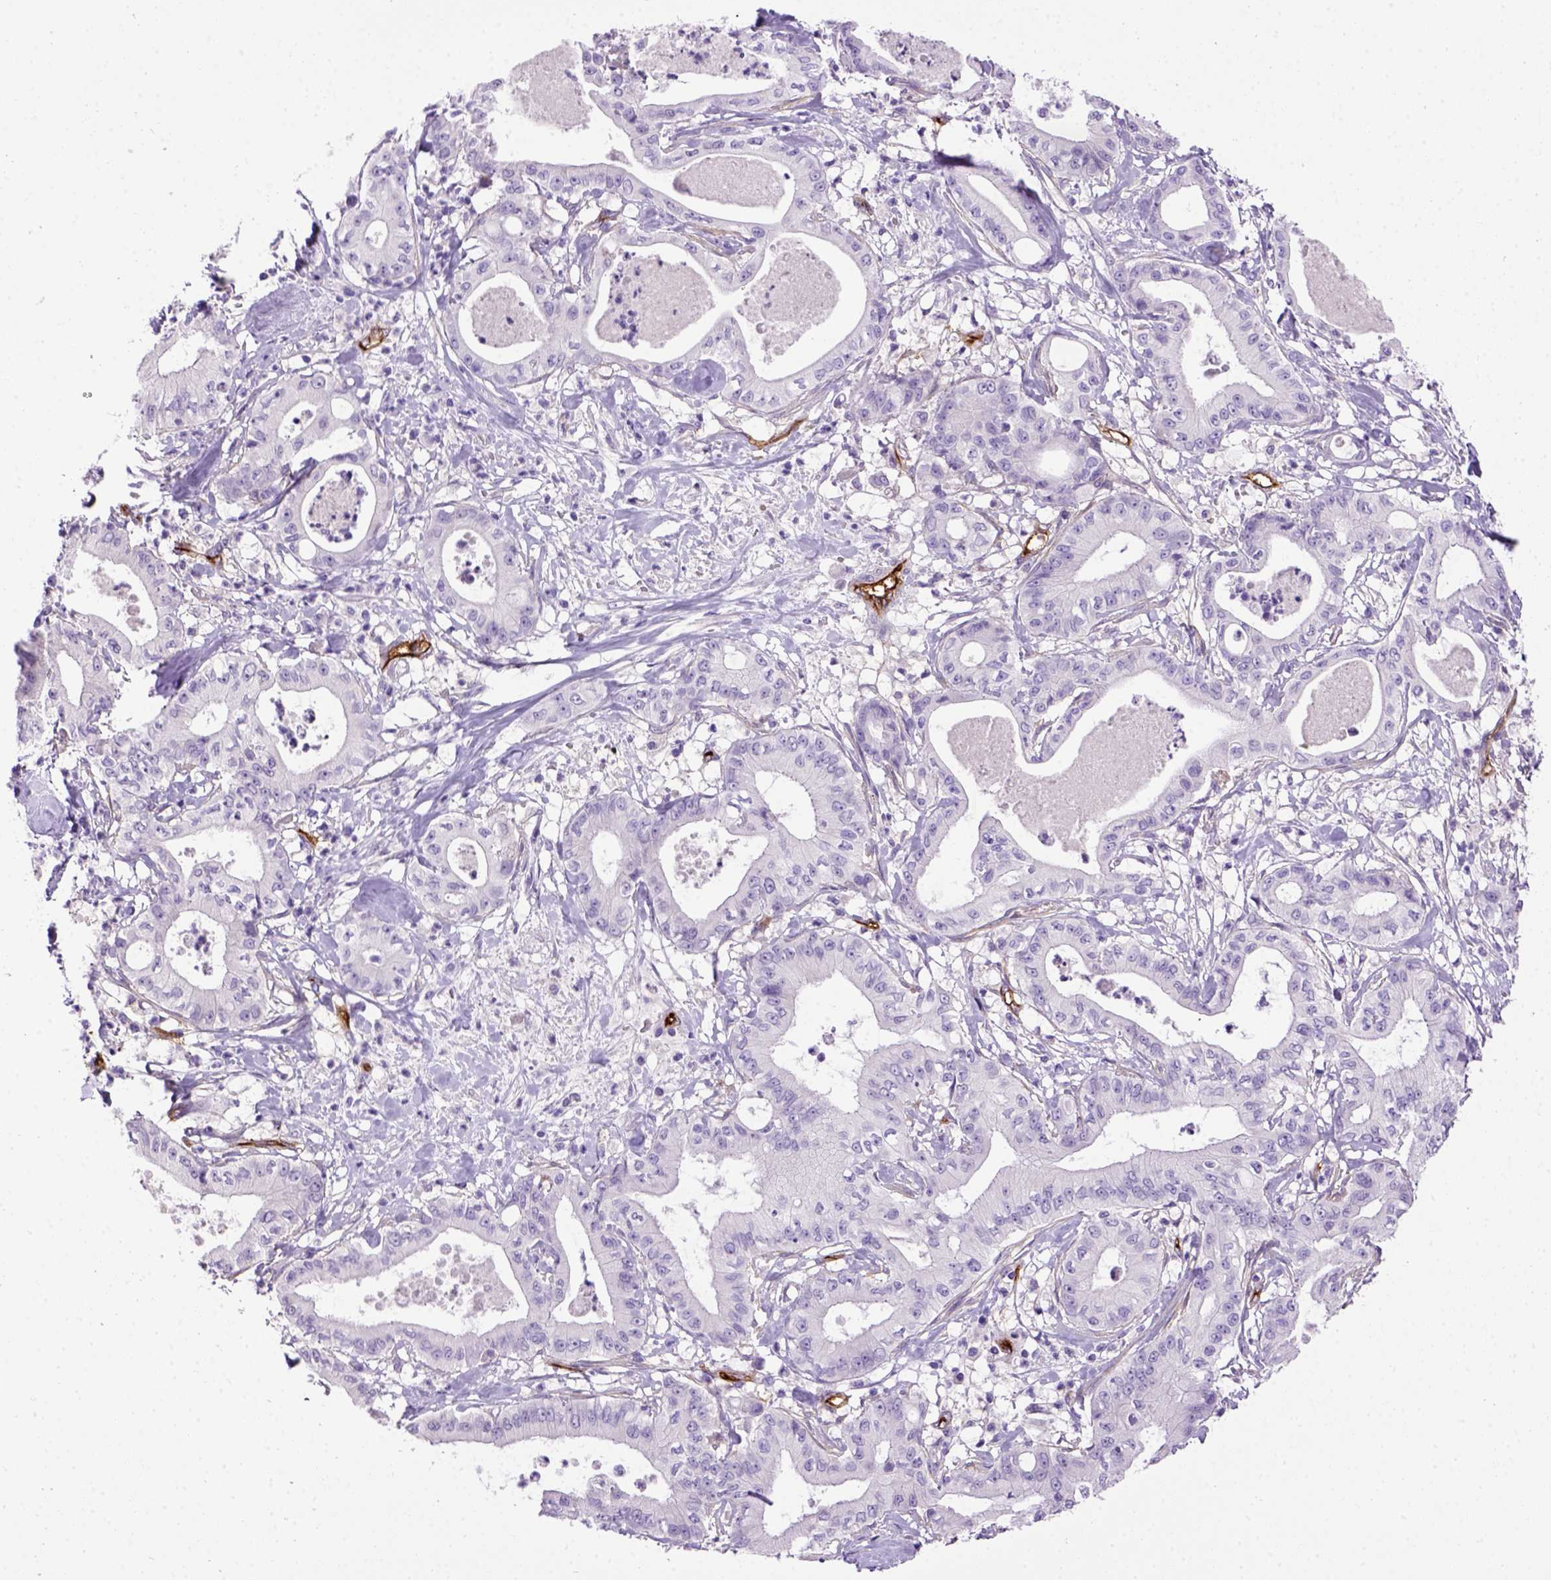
{"staining": {"intensity": "negative", "quantity": "none", "location": "none"}, "tissue": "pancreatic cancer", "cell_type": "Tumor cells", "image_type": "cancer", "snomed": [{"axis": "morphology", "description": "Adenocarcinoma, NOS"}, {"axis": "topography", "description": "Pancreas"}], "caption": "This is an IHC image of human pancreatic cancer (adenocarcinoma). There is no expression in tumor cells.", "gene": "ENG", "patient": {"sex": "male", "age": 71}}